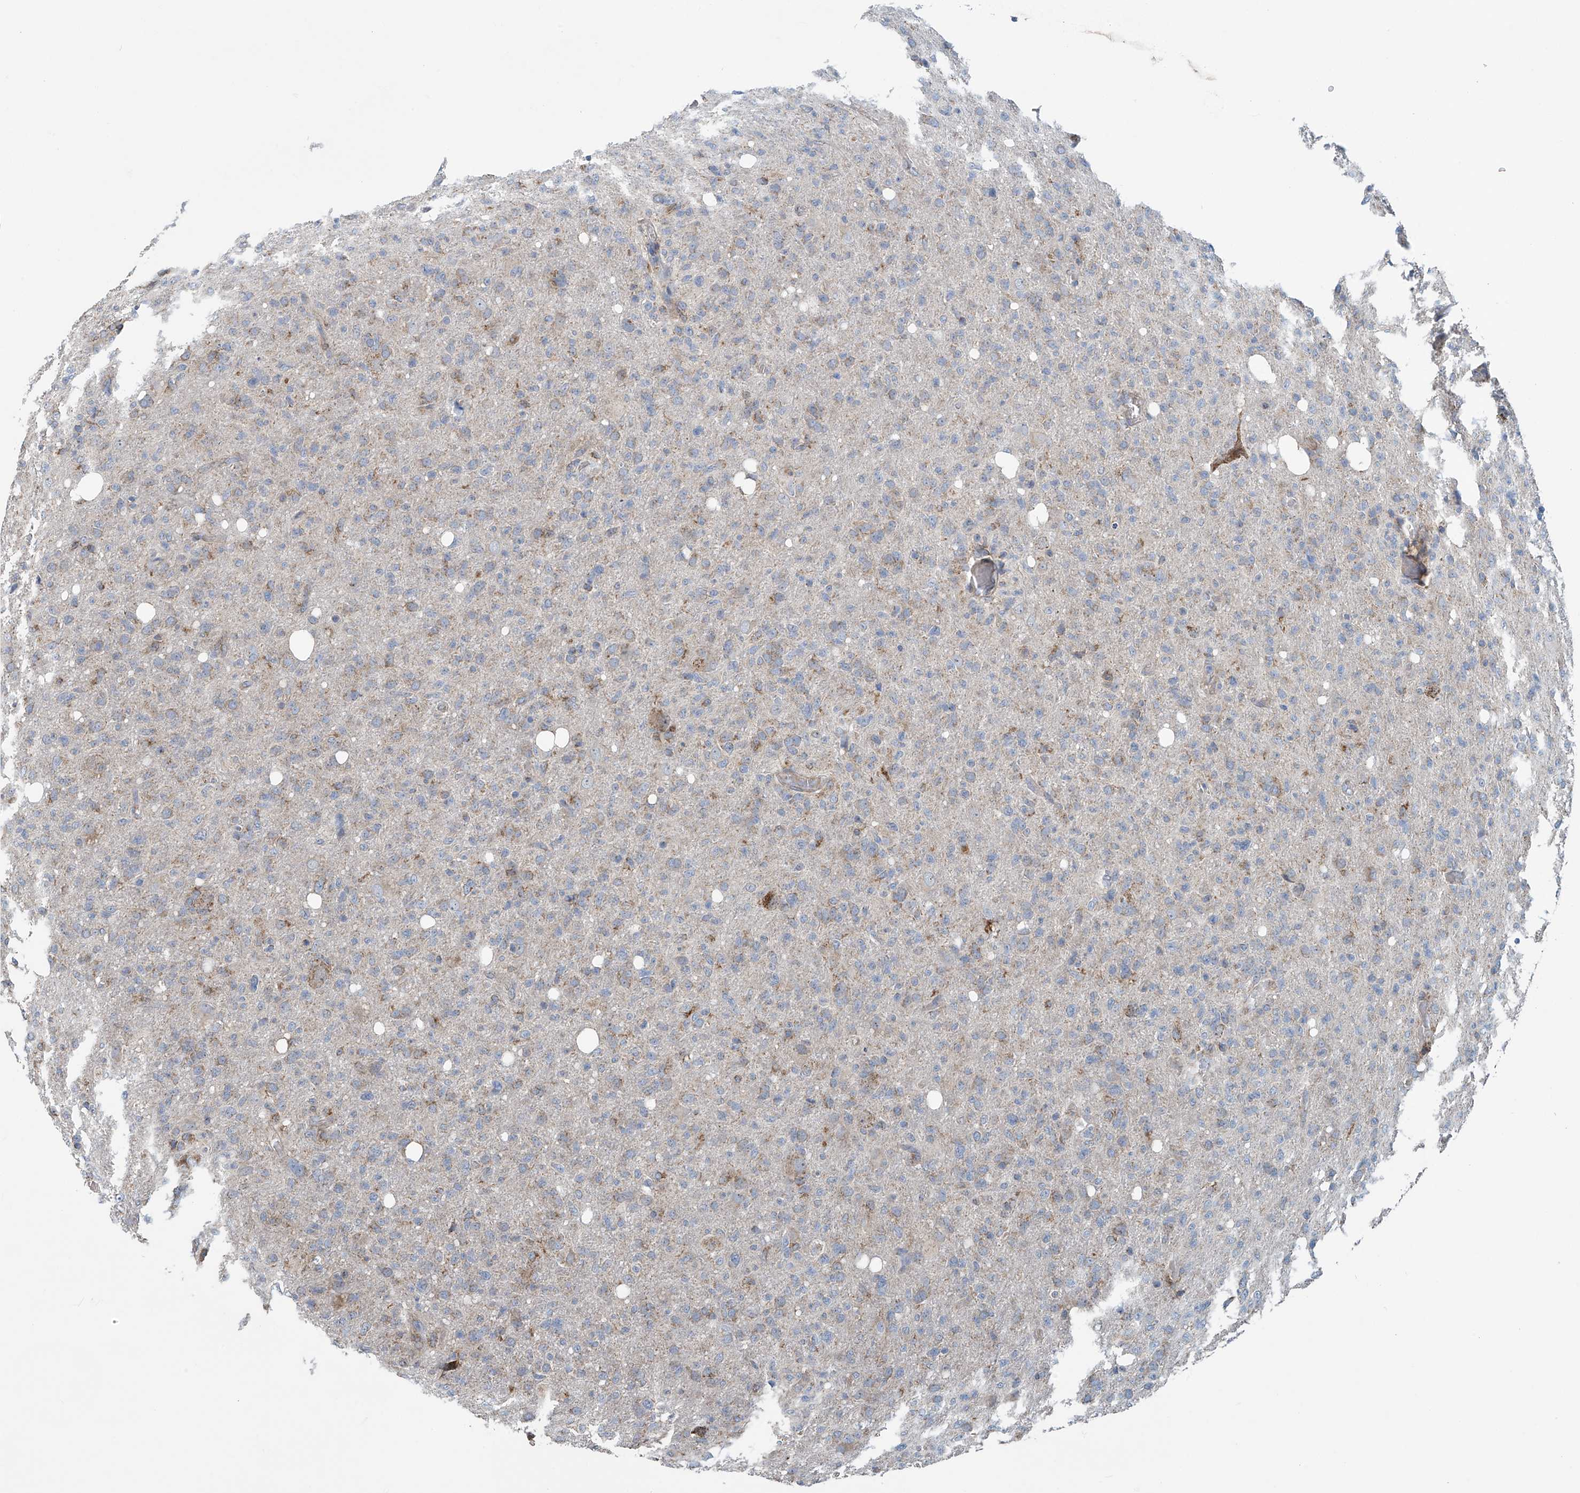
{"staining": {"intensity": "weak", "quantity": "<25%", "location": "cytoplasmic/membranous"}, "tissue": "glioma", "cell_type": "Tumor cells", "image_type": "cancer", "snomed": [{"axis": "morphology", "description": "Glioma, malignant, High grade"}, {"axis": "topography", "description": "Brain"}], "caption": "Histopathology image shows no significant protein expression in tumor cells of high-grade glioma (malignant).", "gene": "COMMD1", "patient": {"sex": "female", "age": 57}}